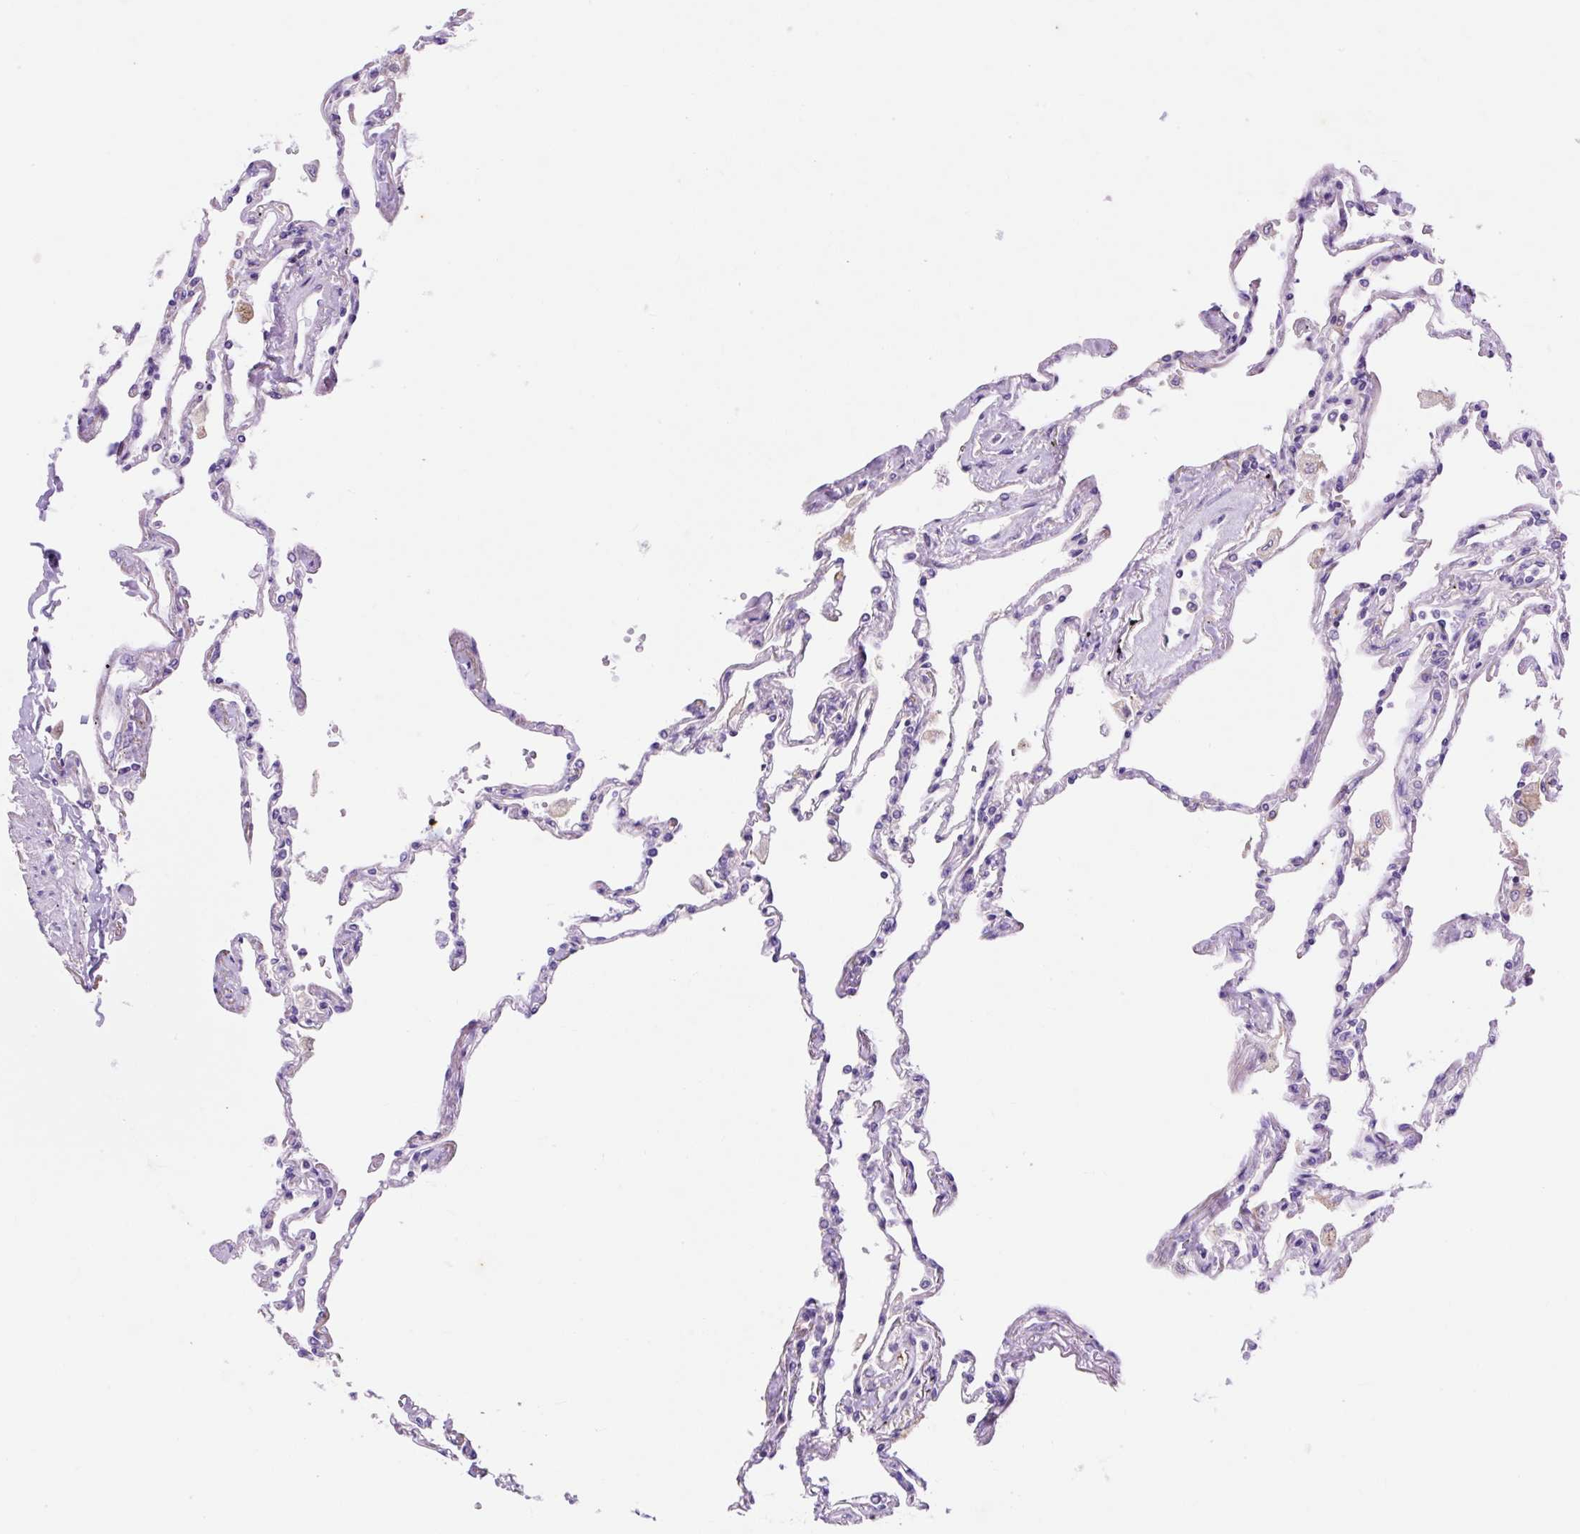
{"staining": {"intensity": "negative", "quantity": "none", "location": "none"}, "tissue": "lung", "cell_type": "Alveolar cells", "image_type": "normal", "snomed": [{"axis": "morphology", "description": "Normal tissue, NOS"}, {"axis": "topography", "description": "Lung"}], "caption": "An image of lung stained for a protein shows no brown staining in alveolar cells. (DAB IHC visualized using brightfield microscopy, high magnification).", "gene": "OR4K15", "patient": {"sex": "female", "age": 67}}